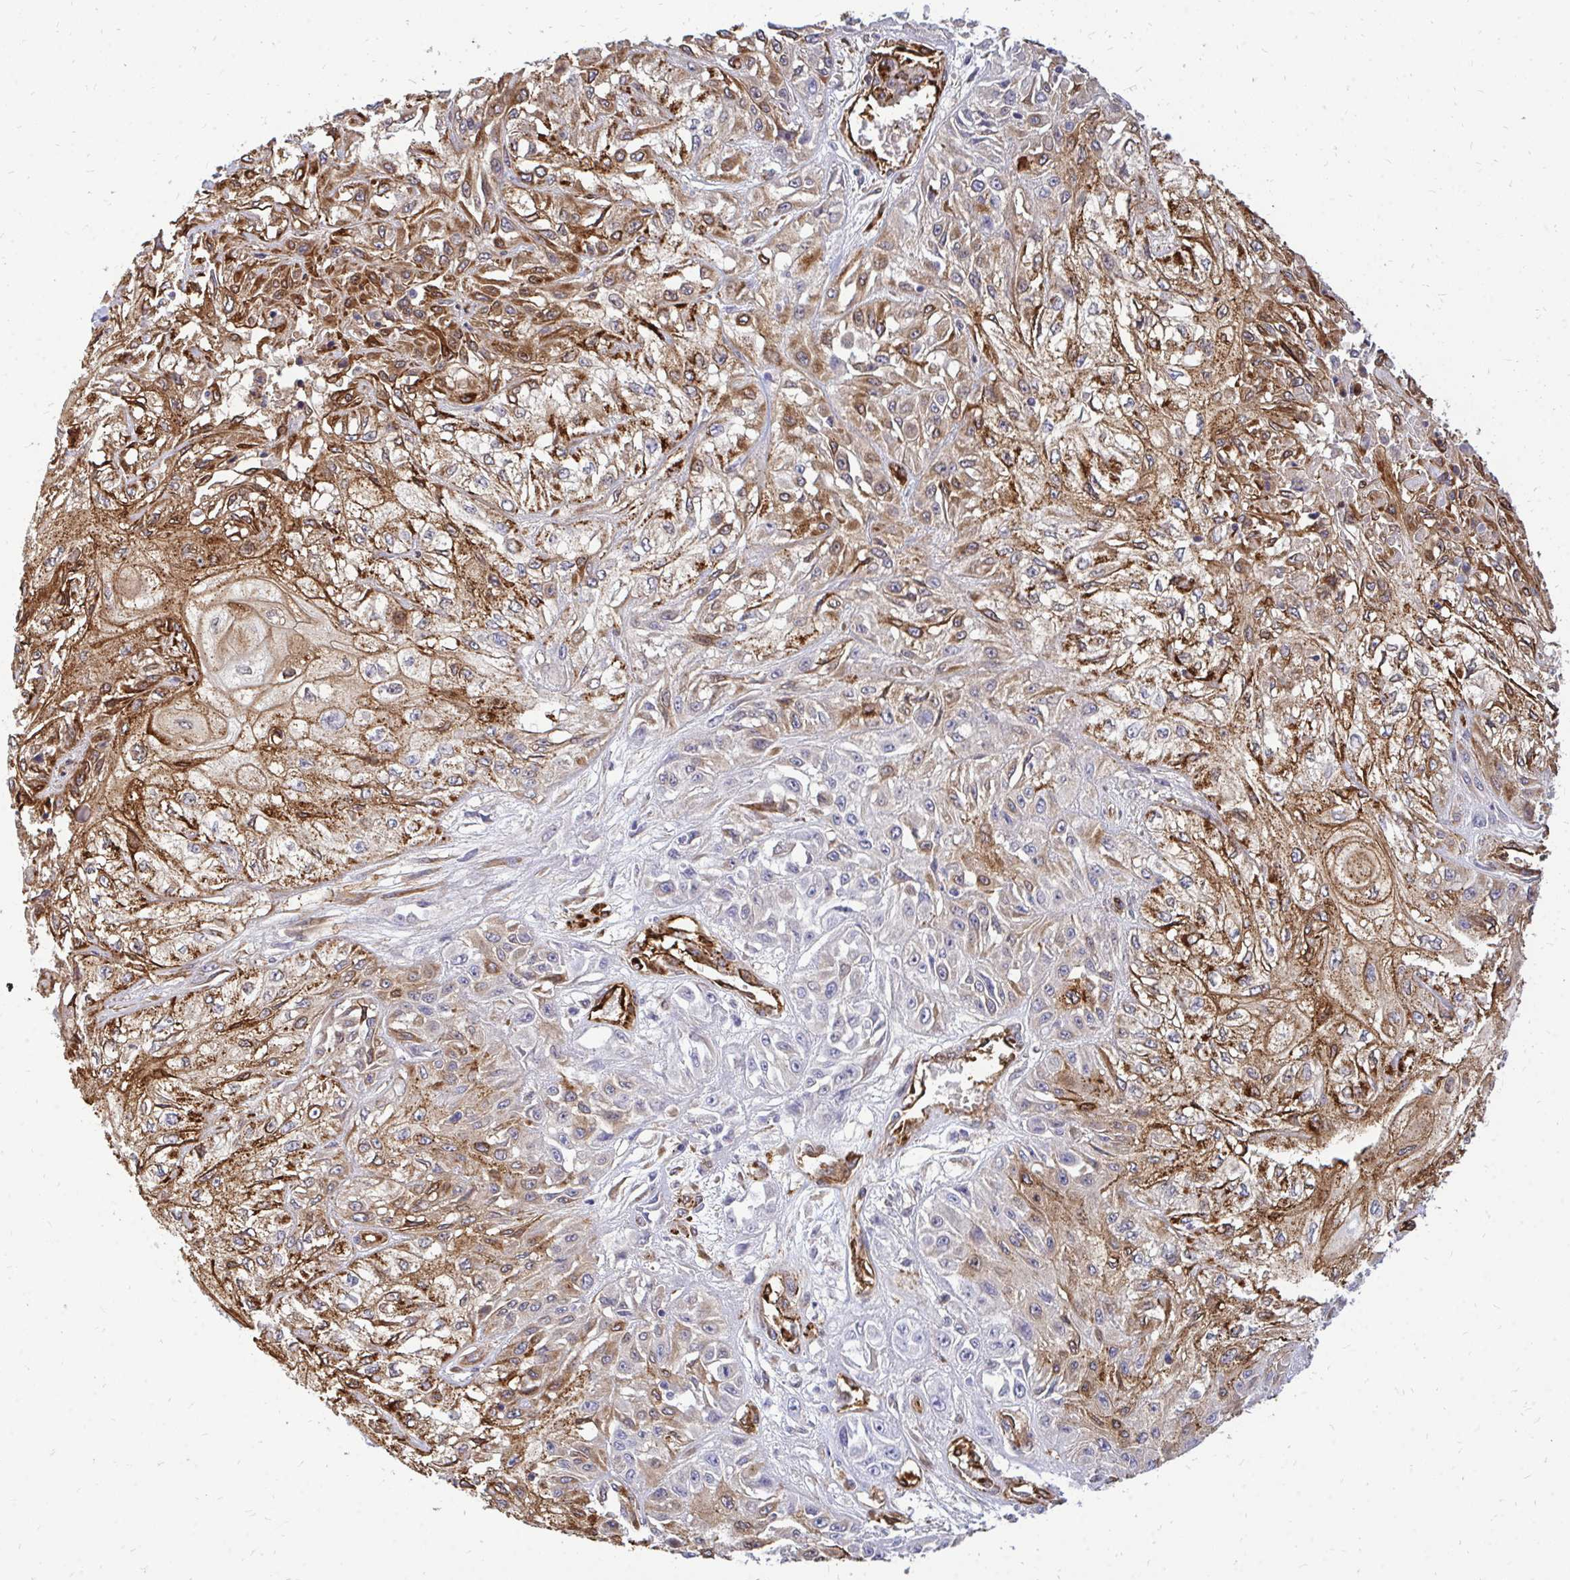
{"staining": {"intensity": "moderate", "quantity": ">75%", "location": "cytoplasmic/membranous"}, "tissue": "skin cancer", "cell_type": "Tumor cells", "image_type": "cancer", "snomed": [{"axis": "morphology", "description": "Squamous cell carcinoma, NOS"}, {"axis": "morphology", "description": "Squamous cell carcinoma, metastatic, NOS"}, {"axis": "topography", "description": "Skin"}, {"axis": "topography", "description": "Lymph node"}], "caption": "IHC of skin cancer (metastatic squamous cell carcinoma) exhibits medium levels of moderate cytoplasmic/membranous expression in approximately >75% of tumor cells.", "gene": "MARCKSL1", "patient": {"sex": "male", "age": 75}}